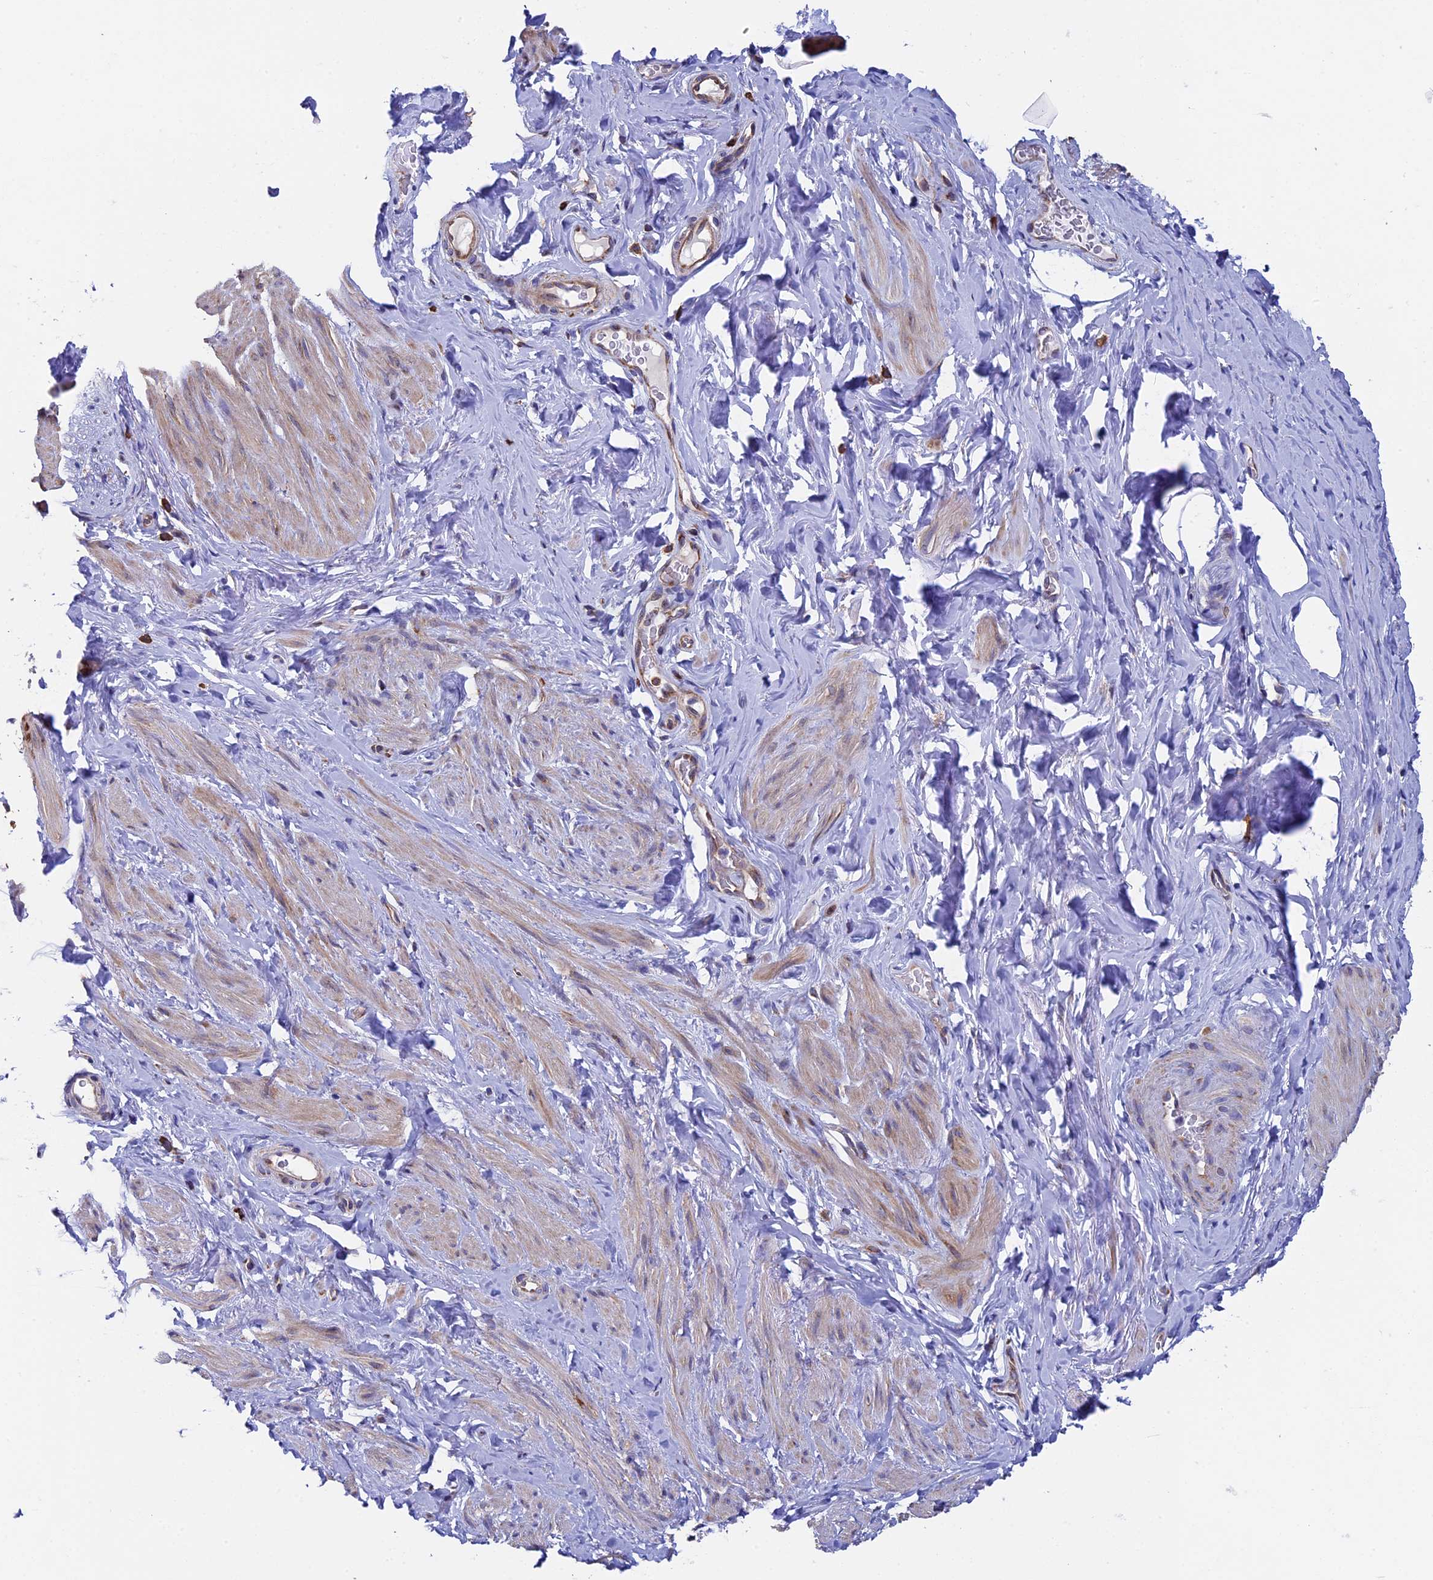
{"staining": {"intensity": "weak", "quantity": "25%-75%", "location": "cytoplasmic/membranous"}, "tissue": "smooth muscle", "cell_type": "Smooth muscle cells", "image_type": "normal", "snomed": [{"axis": "morphology", "description": "Normal tissue, NOS"}, {"axis": "topography", "description": "Smooth muscle"}, {"axis": "topography", "description": "Peripheral nerve tissue"}], "caption": "The photomicrograph shows immunohistochemical staining of normal smooth muscle. There is weak cytoplasmic/membranous staining is appreciated in about 25%-75% of smooth muscle cells. (DAB (3,3'-diaminobenzidine) IHC with brightfield microscopy, high magnification).", "gene": "SLC9A5", "patient": {"sex": "male", "age": 69}}